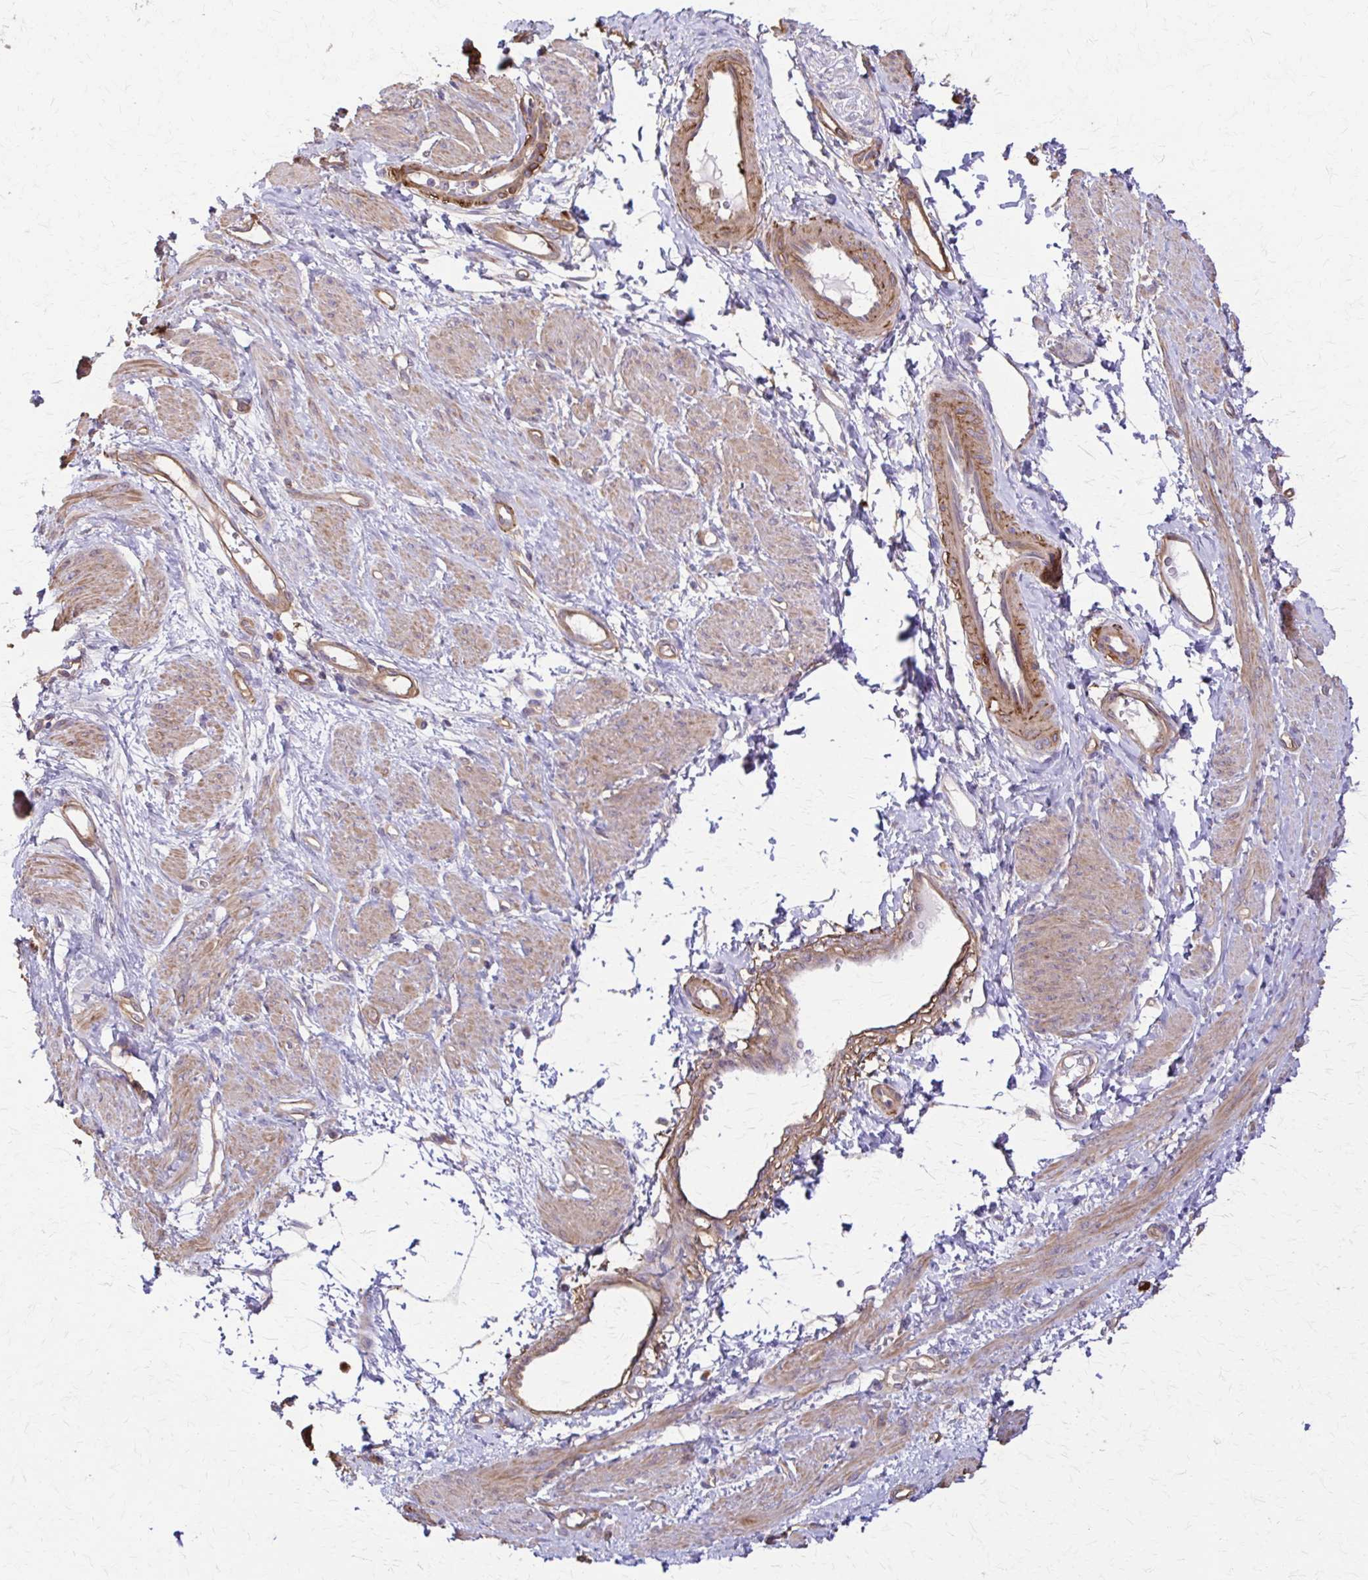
{"staining": {"intensity": "weak", "quantity": ">75%", "location": "cytoplasmic/membranous"}, "tissue": "smooth muscle", "cell_type": "Smooth muscle cells", "image_type": "normal", "snomed": [{"axis": "morphology", "description": "Normal tissue, NOS"}, {"axis": "topography", "description": "Smooth muscle"}, {"axis": "topography", "description": "Uterus"}], "caption": "DAB (3,3'-diaminobenzidine) immunohistochemical staining of unremarkable human smooth muscle reveals weak cytoplasmic/membranous protein expression in about >75% of smooth muscle cells.", "gene": "DSP", "patient": {"sex": "female", "age": 39}}